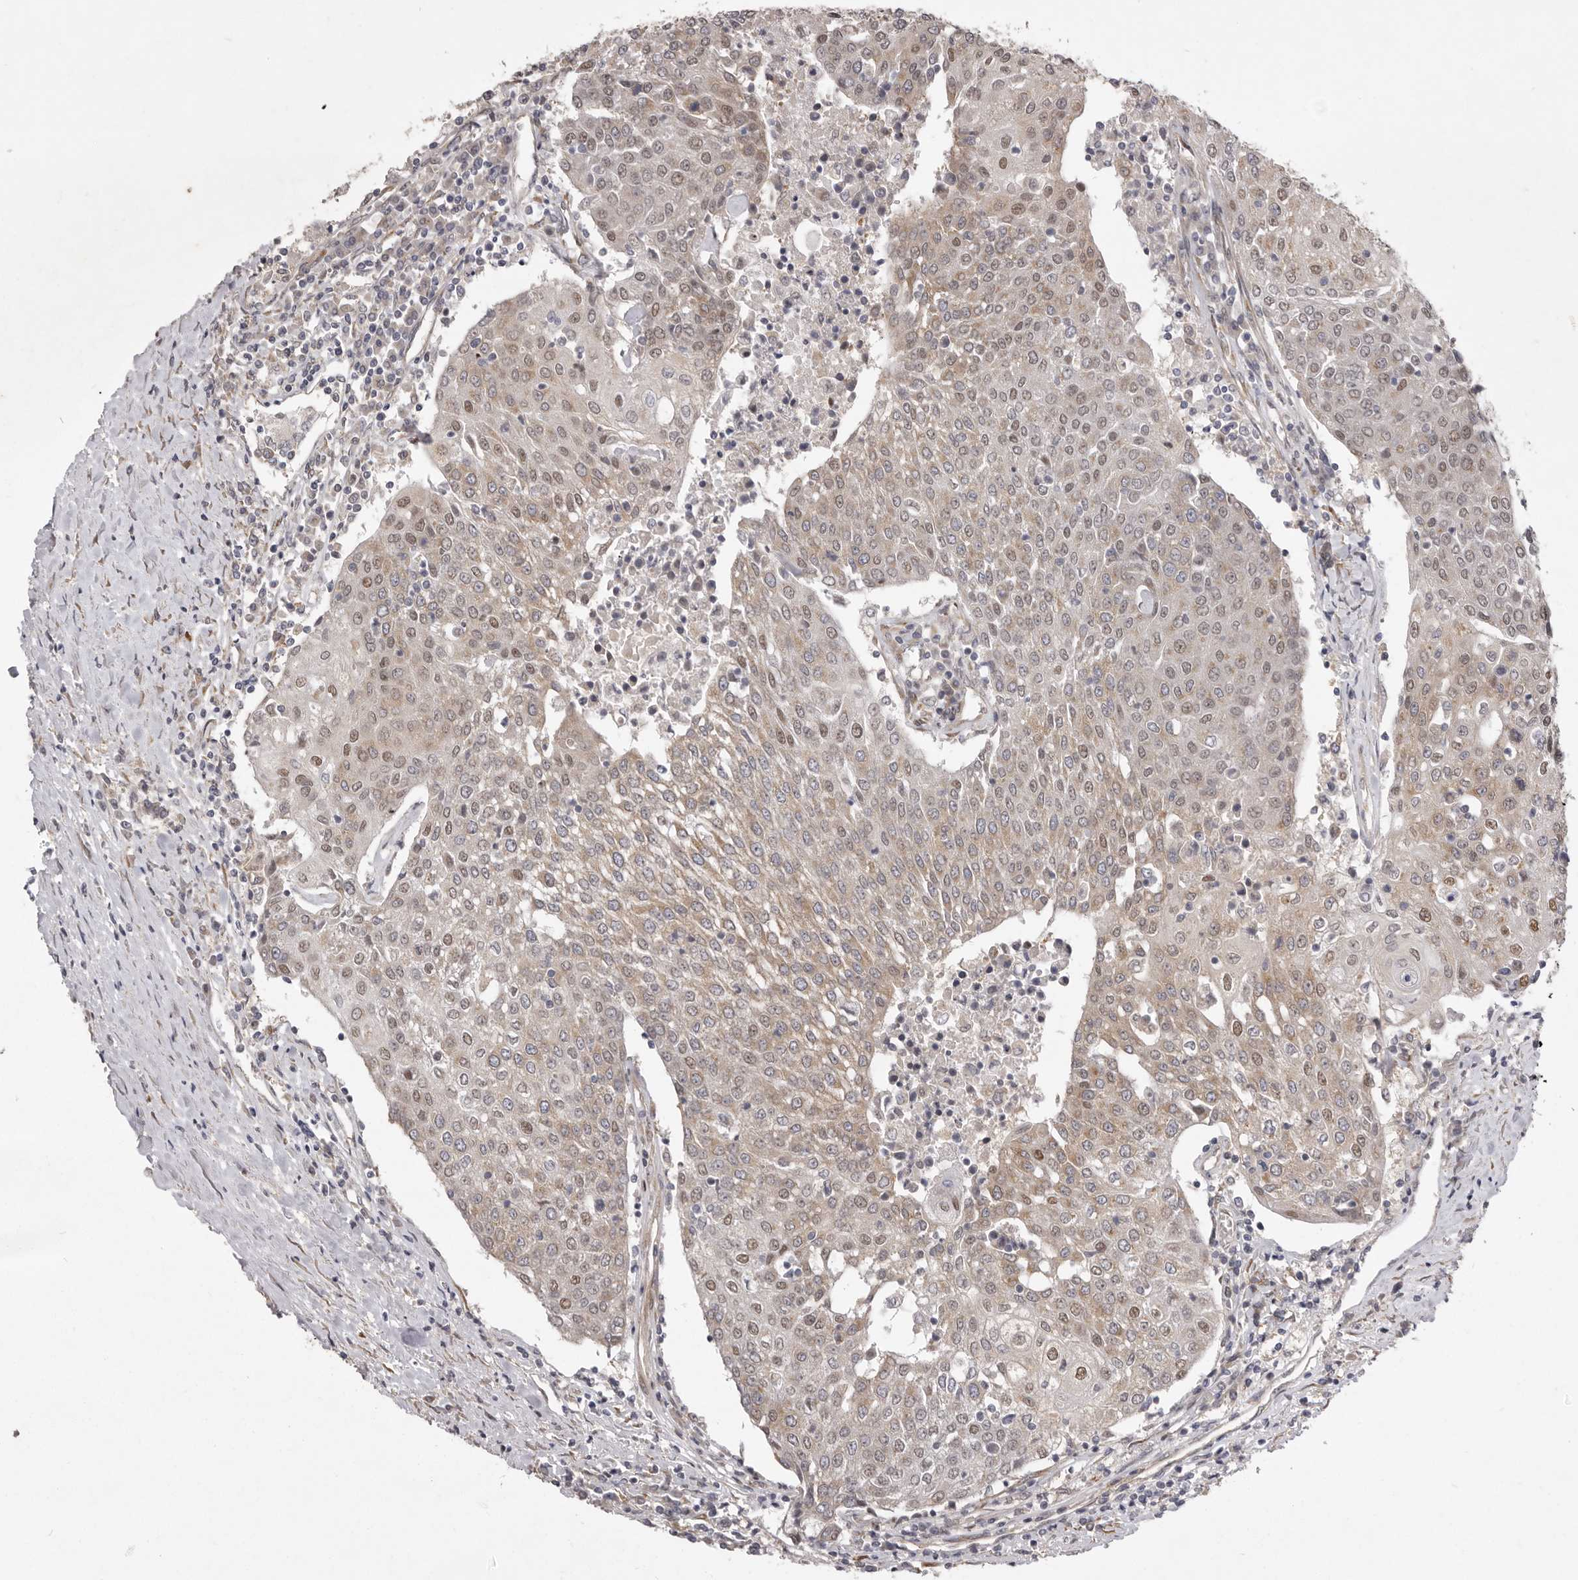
{"staining": {"intensity": "weak", "quantity": ">75%", "location": "cytoplasmic/membranous,nuclear"}, "tissue": "urothelial cancer", "cell_type": "Tumor cells", "image_type": "cancer", "snomed": [{"axis": "morphology", "description": "Urothelial carcinoma, High grade"}, {"axis": "topography", "description": "Urinary bladder"}], "caption": "This photomicrograph displays immunohistochemistry staining of urothelial carcinoma (high-grade), with low weak cytoplasmic/membranous and nuclear expression in approximately >75% of tumor cells.", "gene": "TBC1D8B", "patient": {"sex": "female", "age": 85}}